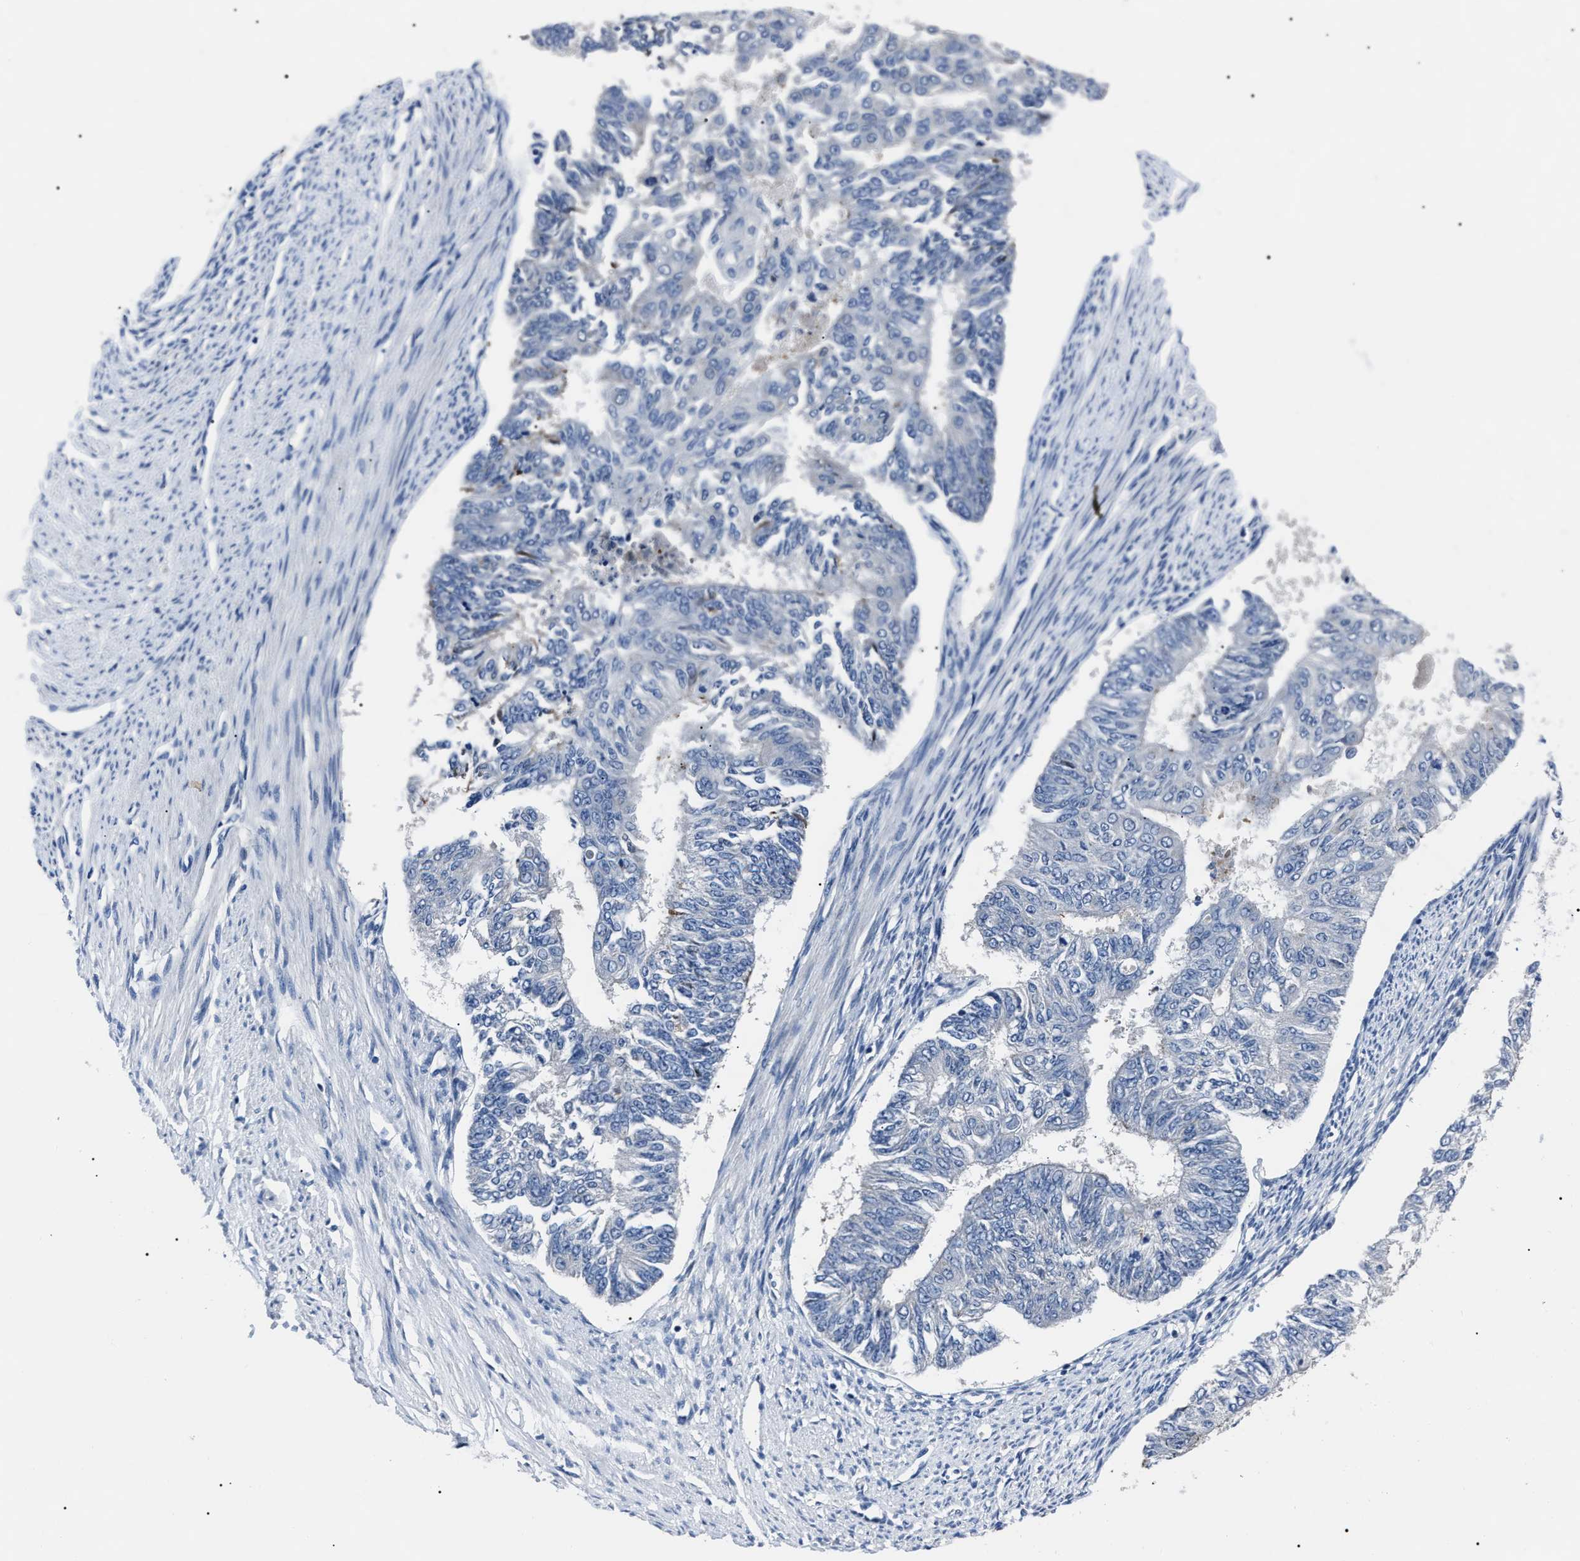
{"staining": {"intensity": "negative", "quantity": "none", "location": "none"}, "tissue": "endometrial cancer", "cell_type": "Tumor cells", "image_type": "cancer", "snomed": [{"axis": "morphology", "description": "Adenocarcinoma, NOS"}, {"axis": "topography", "description": "Endometrium"}], "caption": "Immunohistochemical staining of human endometrial cancer shows no significant expression in tumor cells.", "gene": "LRWD1", "patient": {"sex": "female", "age": 32}}